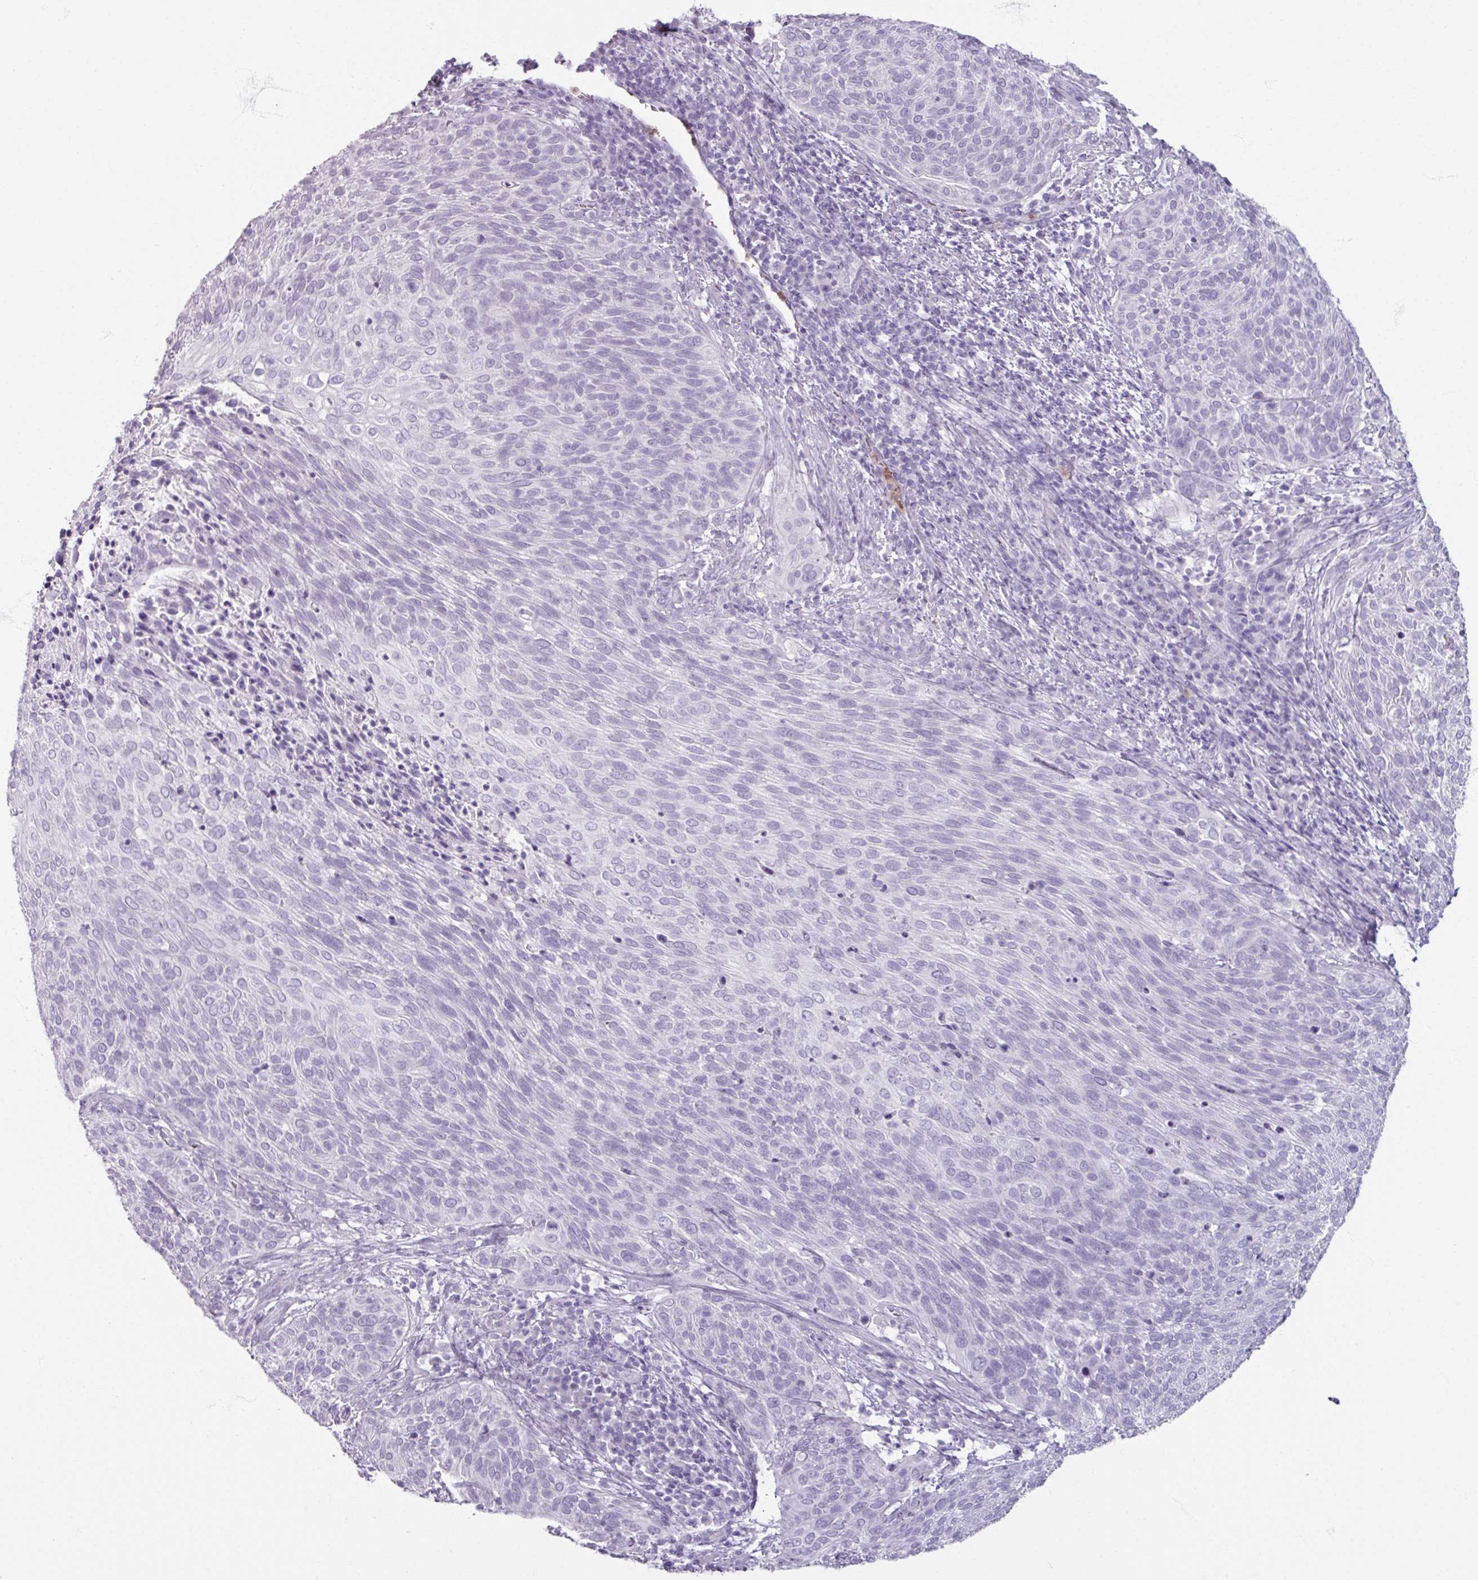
{"staining": {"intensity": "negative", "quantity": "none", "location": "none"}, "tissue": "cervical cancer", "cell_type": "Tumor cells", "image_type": "cancer", "snomed": [{"axis": "morphology", "description": "Squamous cell carcinoma, NOS"}, {"axis": "topography", "description": "Cervix"}], "caption": "Immunohistochemistry of human cervical cancer shows no staining in tumor cells.", "gene": "ARG1", "patient": {"sex": "female", "age": 31}}